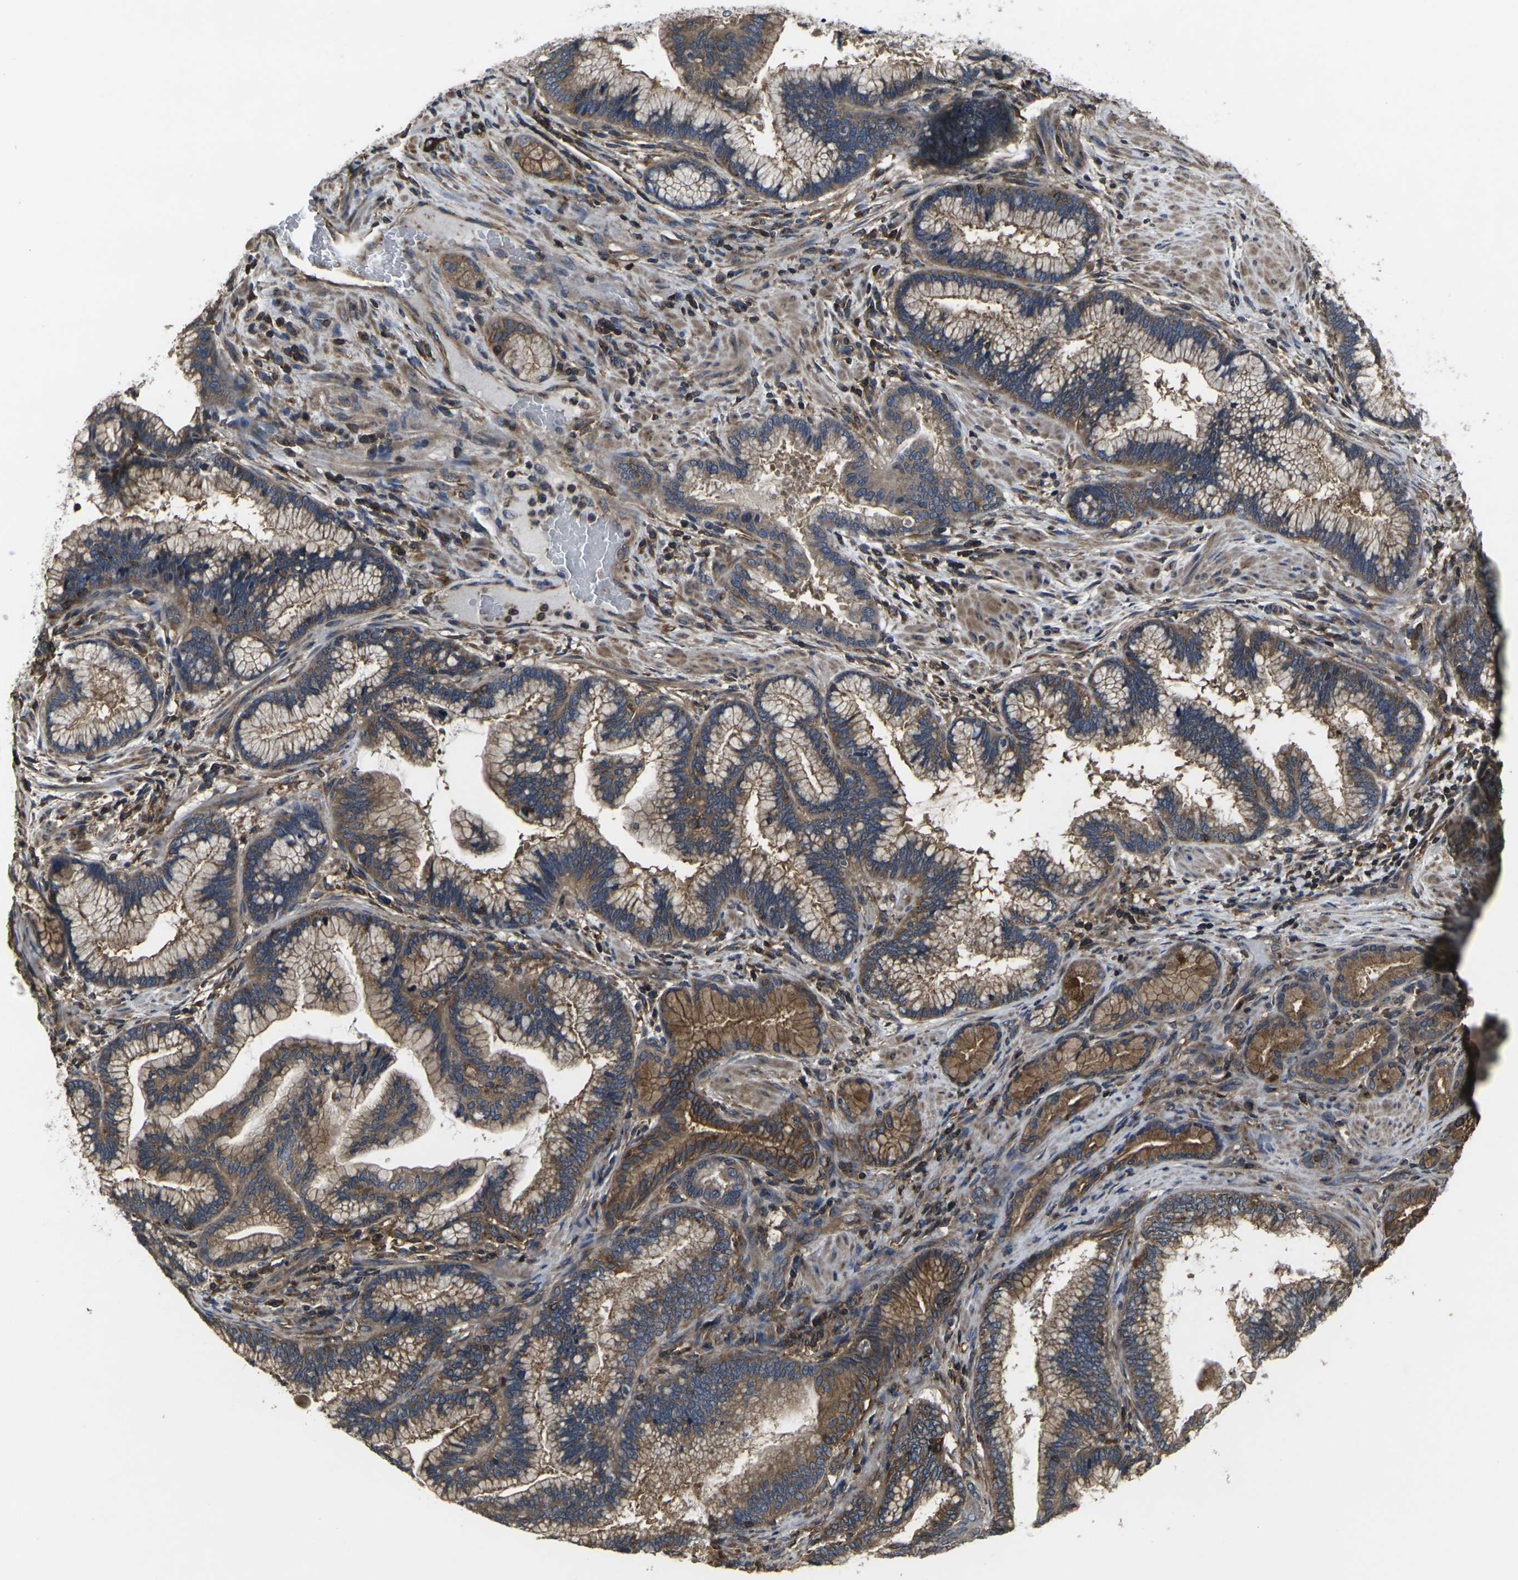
{"staining": {"intensity": "moderate", "quantity": ">75%", "location": "cytoplasmic/membranous"}, "tissue": "pancreatic cancer", "cell_type": "Tumor cells", "image_type": "cancer", "snomed": [{"axis": "morphology", "description": "Adenocarcinoma, NOS"}, {"axis": "topography", "description": "Pancreas"}], "caption": "Protein staining of adenocarcinoma (pancreatic) tissue exhibits moderate cytoplasmic/membranous expression in approximately >75% of tumor cells.", "gene": "PRKACB", "patient": {"sex": "female", "age": 64}}